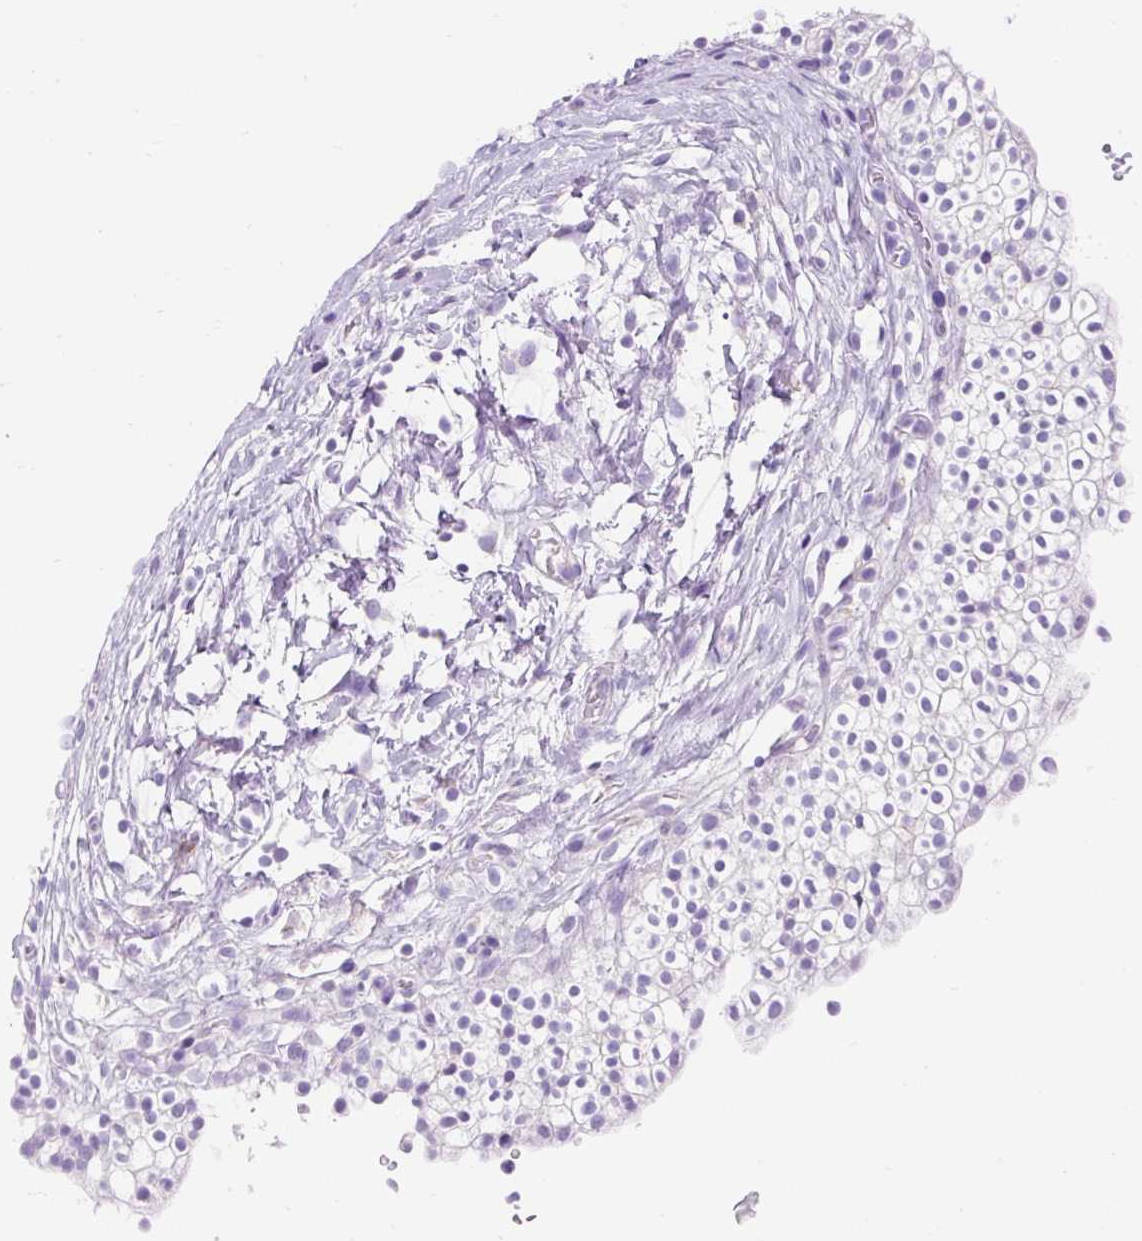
{"staining": {"intensity": "negative", "quantity": "none", "location": "none"}, "tissue": "urinary bladder", "cell_type": "Urothelial cells", "image_type": "normal", "snomed": [{"axis": "morphology", "description": "Normal tissue, NOS"}, {"axis": "topography", "description": "Urinary bladder"}, {"axis": "topography", "description": "Peripheral nerve tissue"}], "caption": "High power microscopy histopathology image of an immunohistochemistry histopathology image of benign urinary bladder, revealing no significant staining in urothelial cells.", "gene": "HEXB", "patient": {"sex": "male", "age": 55}}